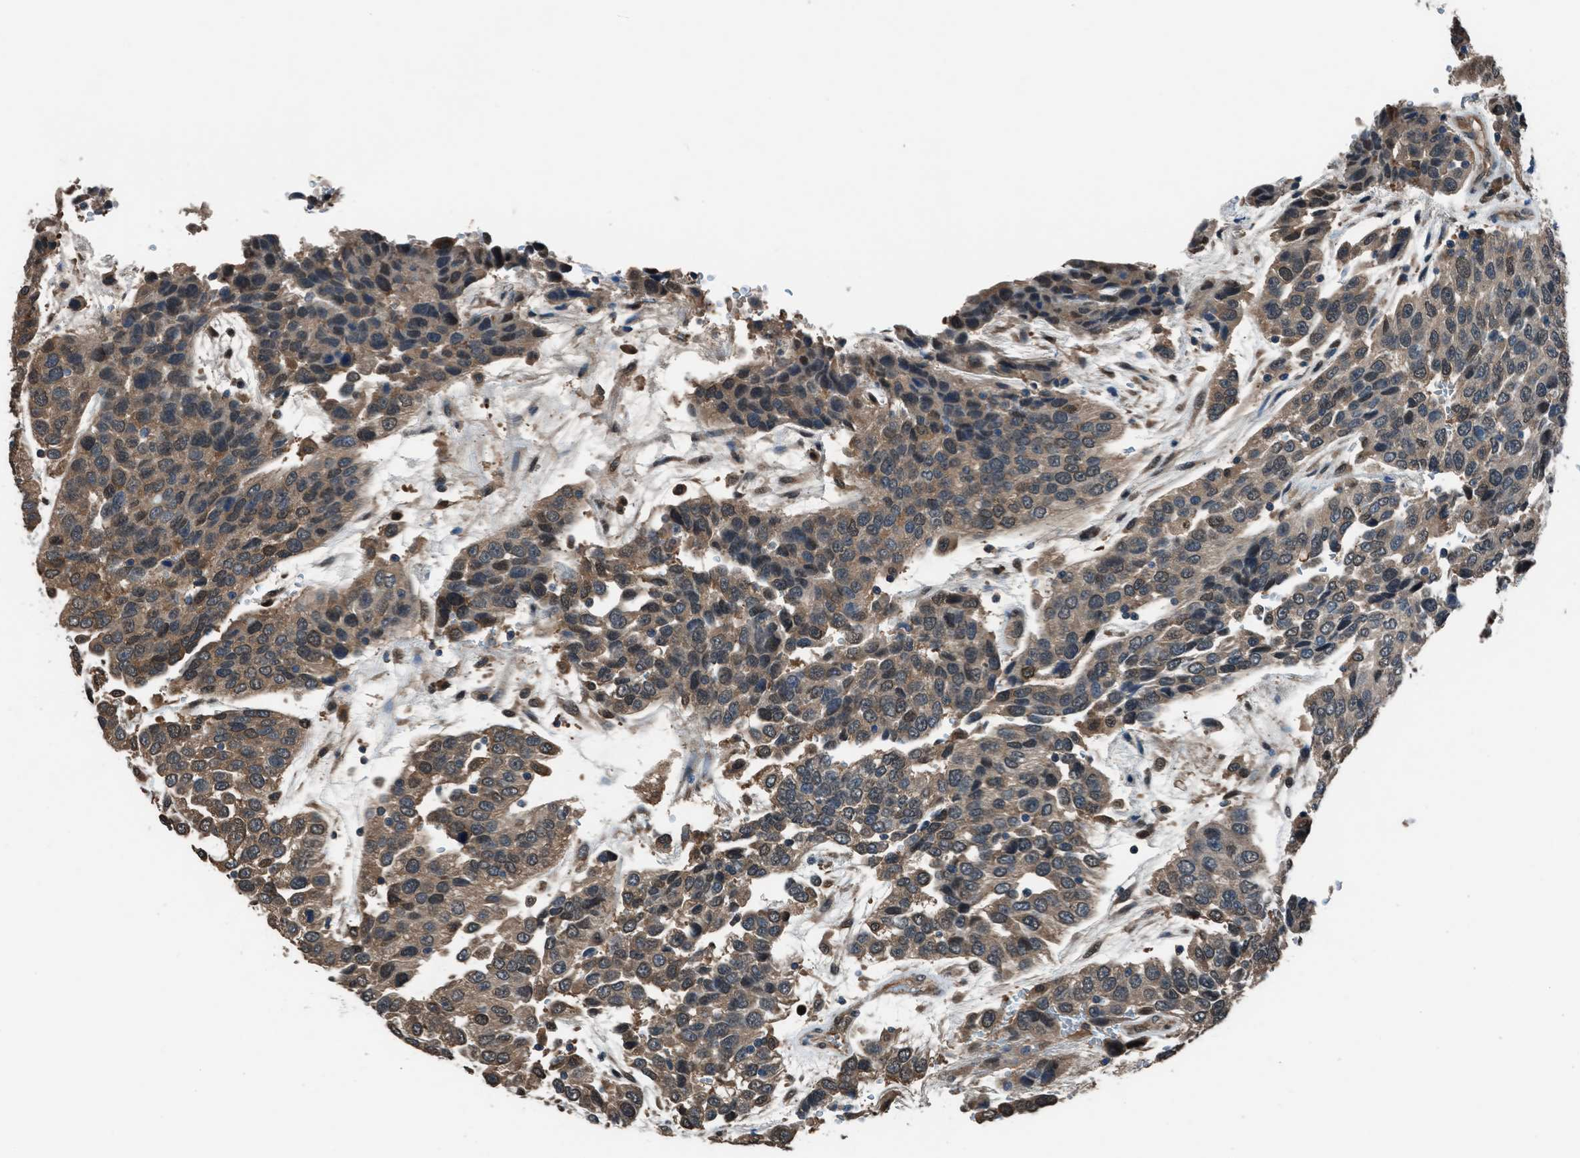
{"staining": {"intensity": "moderate", "quantity": ">75%", "location": "cytoplasmic/membranous"}, "tissue": "urothelial cancer", "cell_type": "Tumor cells", "image_type": "cancer", "snomed": [{"axis": "morphology", "description": "Urothelial carcinoma, High grade"}, {"axis": "topography", "description": "Urinary bladder"}], "caption": "The image reveals staining of urothelial carcinoma (high-grade), revealing moderate cytoplasmic/membranous protein positivity (brown color) within tumor cells.", "gene": "YWHAG", "patient": {"sex": "female", "age": 80}}